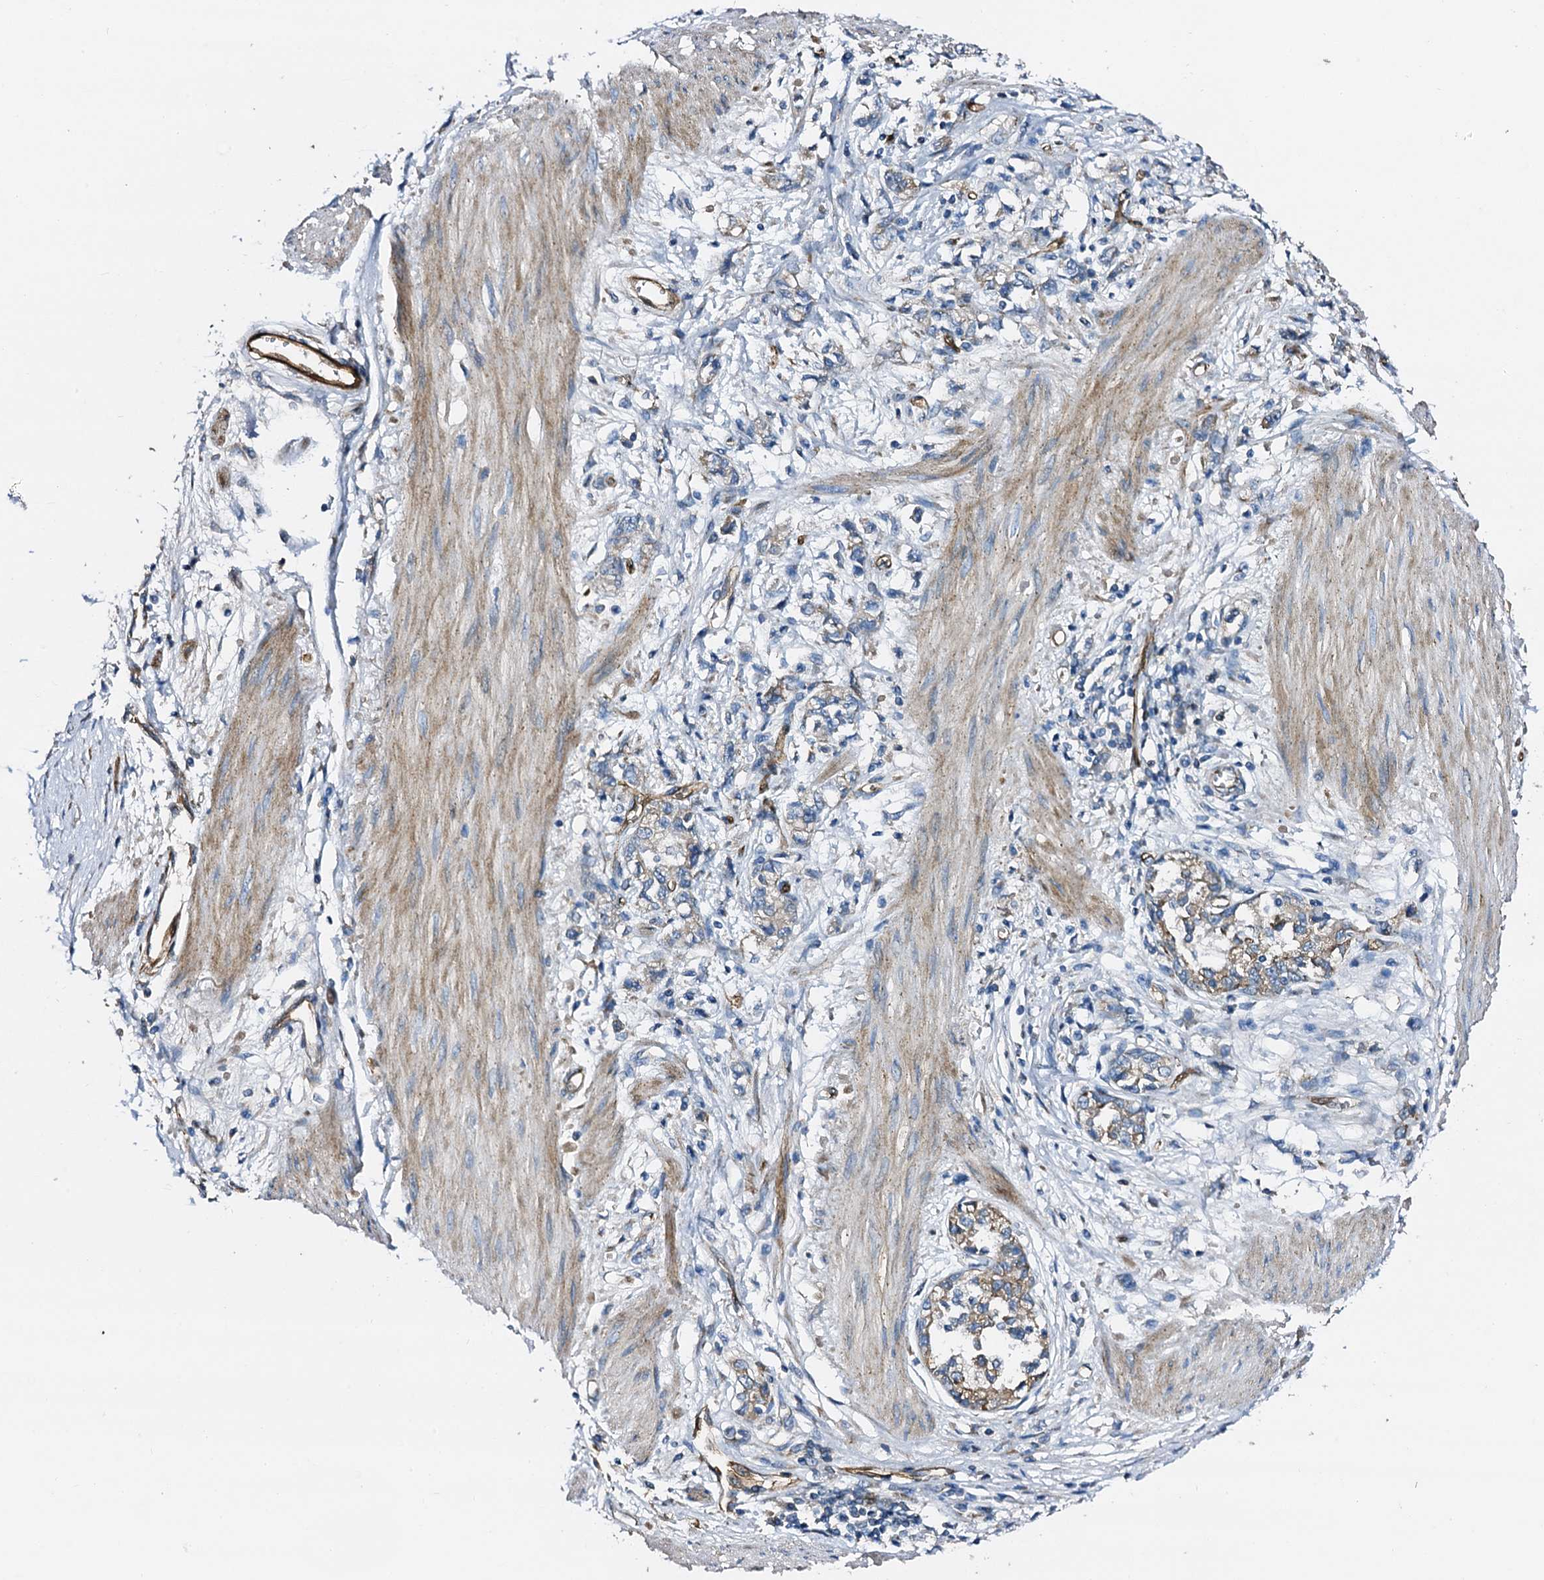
{"staining": {"intensity": "weak", "quantity": "<25%", "location": "cytoplasmic/membranous"}, "tissue": "stomach cancer", "cell_type": "Tumor cells", "image_type": "cancer", "snomed": [{"axis": "morphology", "description": "Adenocarcinoma, NOS"}, {"axis": "topography", "description": "Stomach"}], "caption": "This is an immunohistochemistry (IHC) photomicrograph of stomach cancer. There is no positivity in tumor cells.", "gene": "DBX1", "patient": {"sex": "female", "age": 76}}